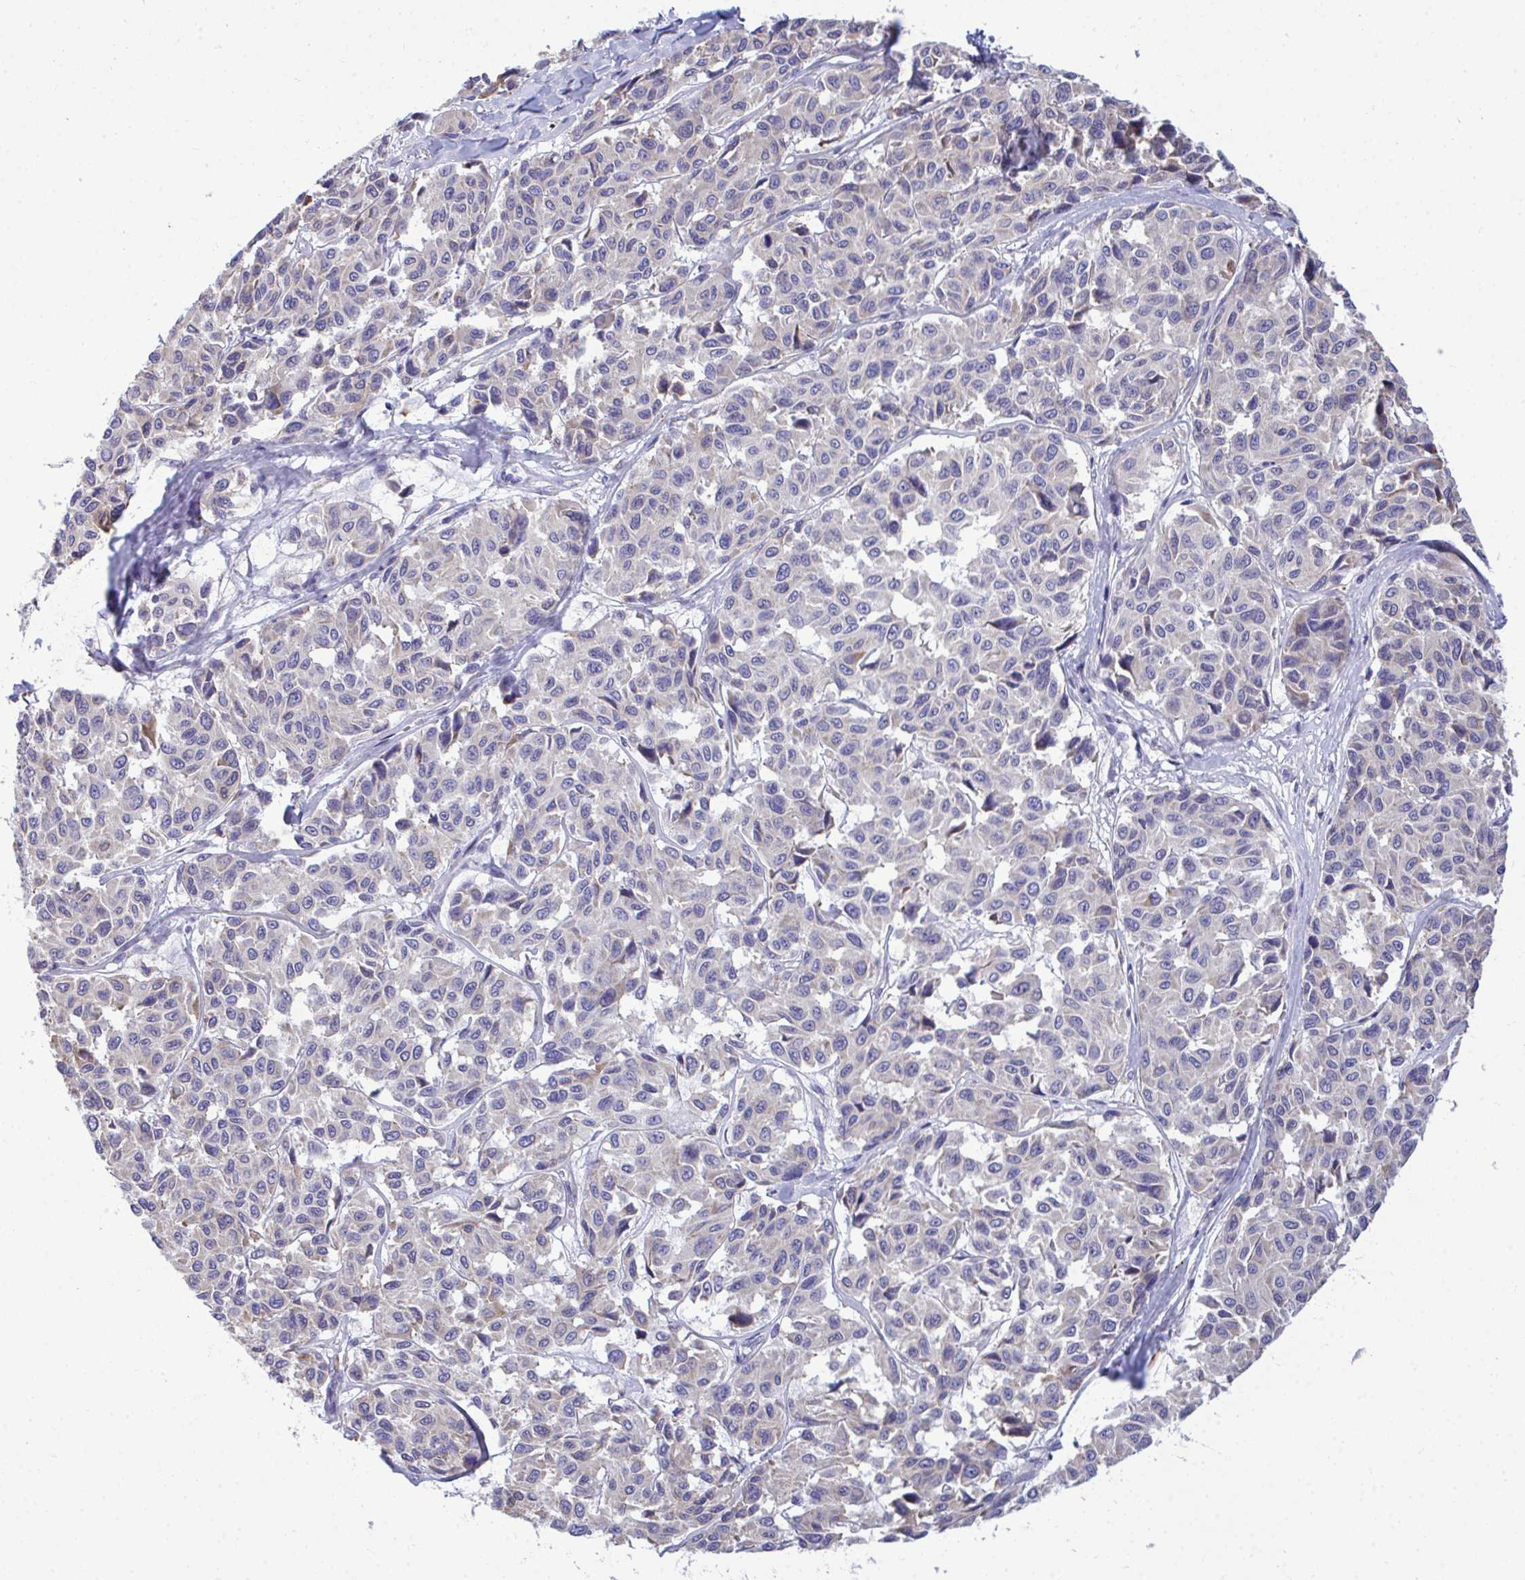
{"staining": {"intensity": "negative", "quantity": "none", "location": "none"}, "tissue": "melanoma", "cell_type": "Tumor cells", "image_type": "cancer", "snomed": [{"axis": "morphology", "description": "Malignant melanoma, NOS"}, {"axis": "topography", "description": "Skin"}], "caption": "DAB immunohistochemical staining of human malignant melanoma reveals no significant staining in tumor cells.", "gene": "PIGK", "patient": {"sex": "female", "age": 66}}